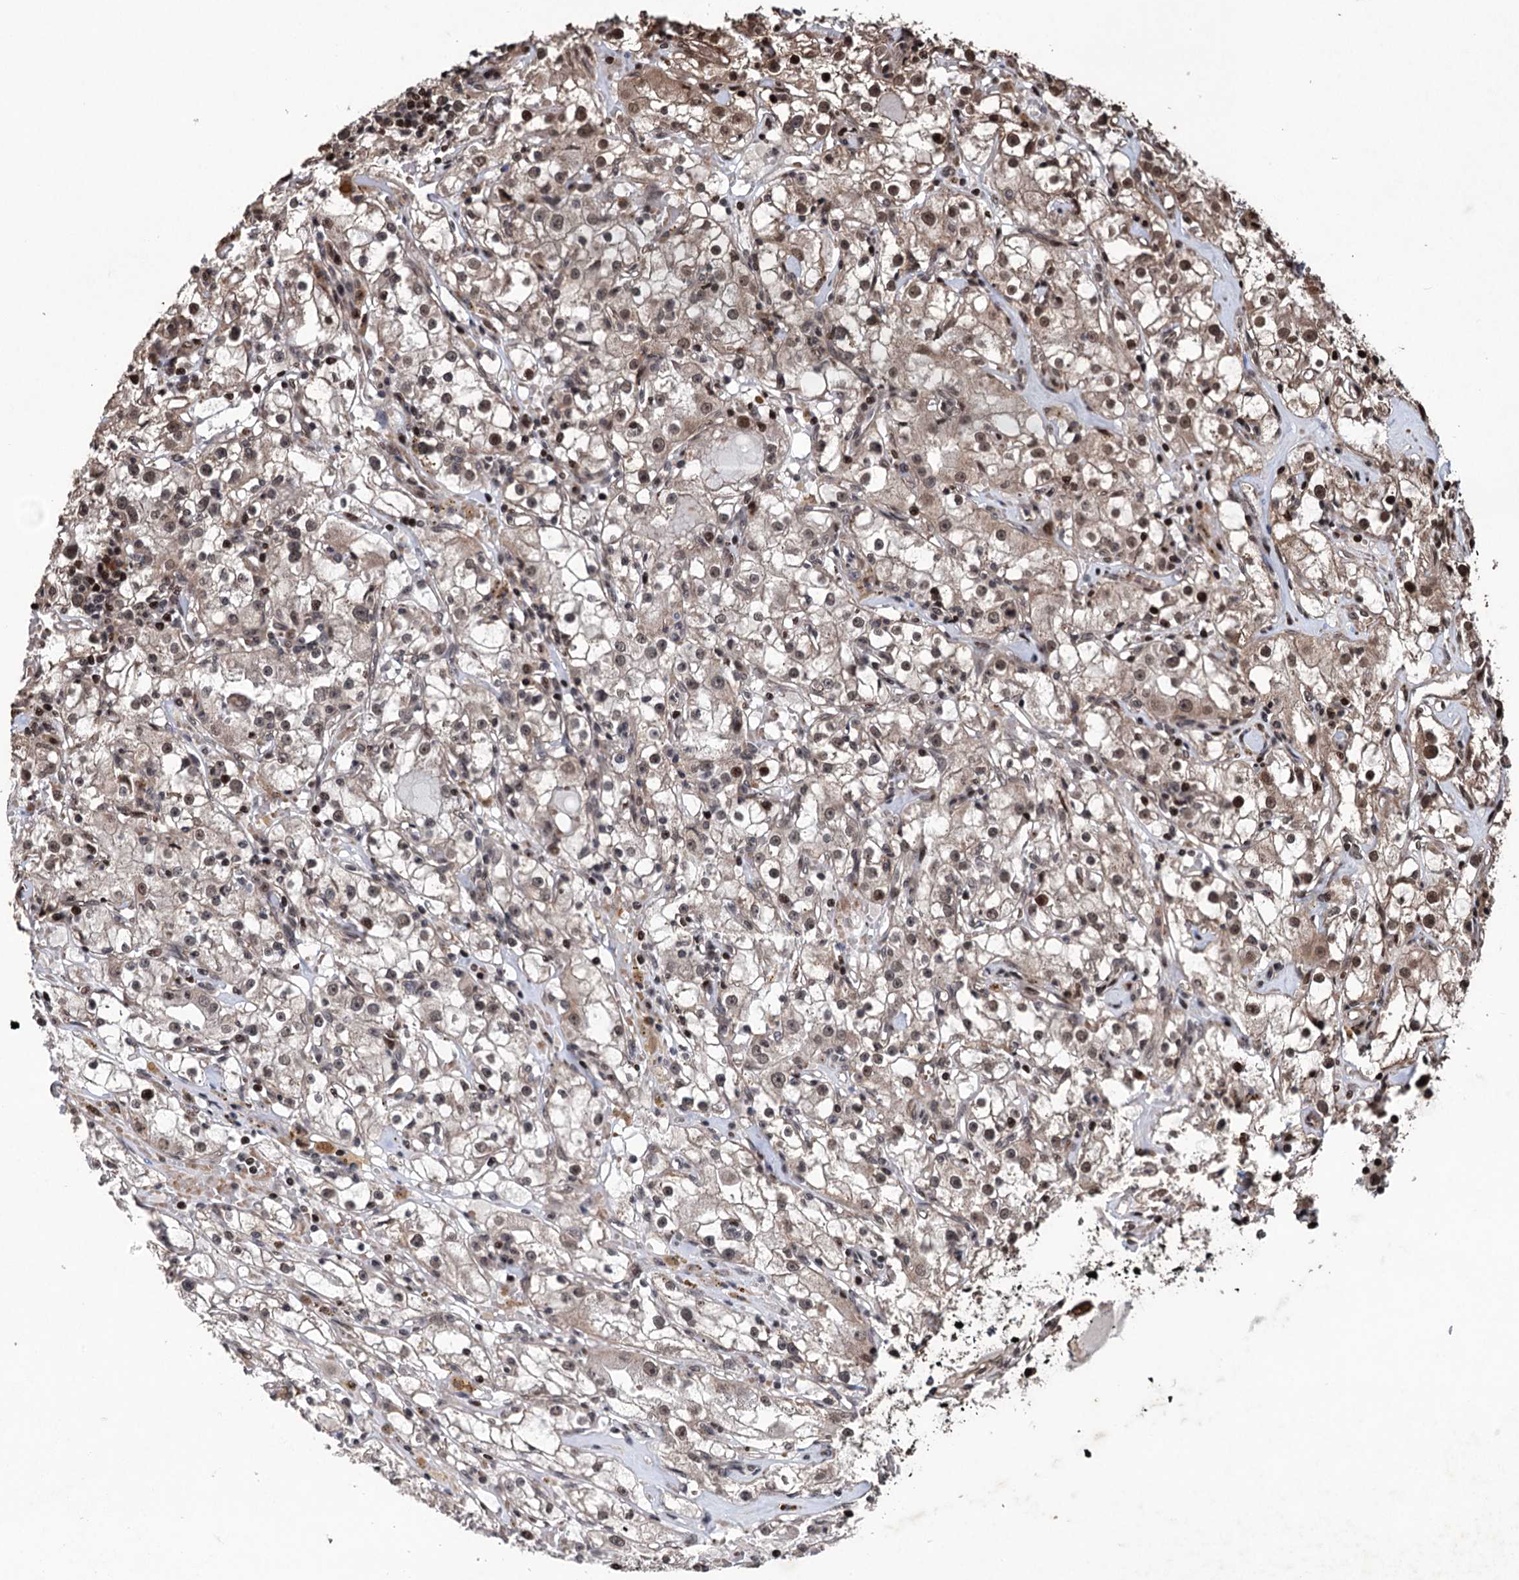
{"staining": {"intensity": "moderate", "quantity": ">75%", "location": "nuclear"}, "tissue": "renal cancer", "cell_type": "Tumor cells", "image_type": "cancer", "snomed": [{"axis": "morphology", "description": "Adenocarcinoma, NOS"}, {"axis": "topography", "description": "Kidney"}], "caption": "A histopathology image of human adenocarcinoma (renal) stained for a protein reveals moderate nuclear brown staining in tumor cells.", "gene": "EYA4", "patient": {"sex": "male", "age": 56}}